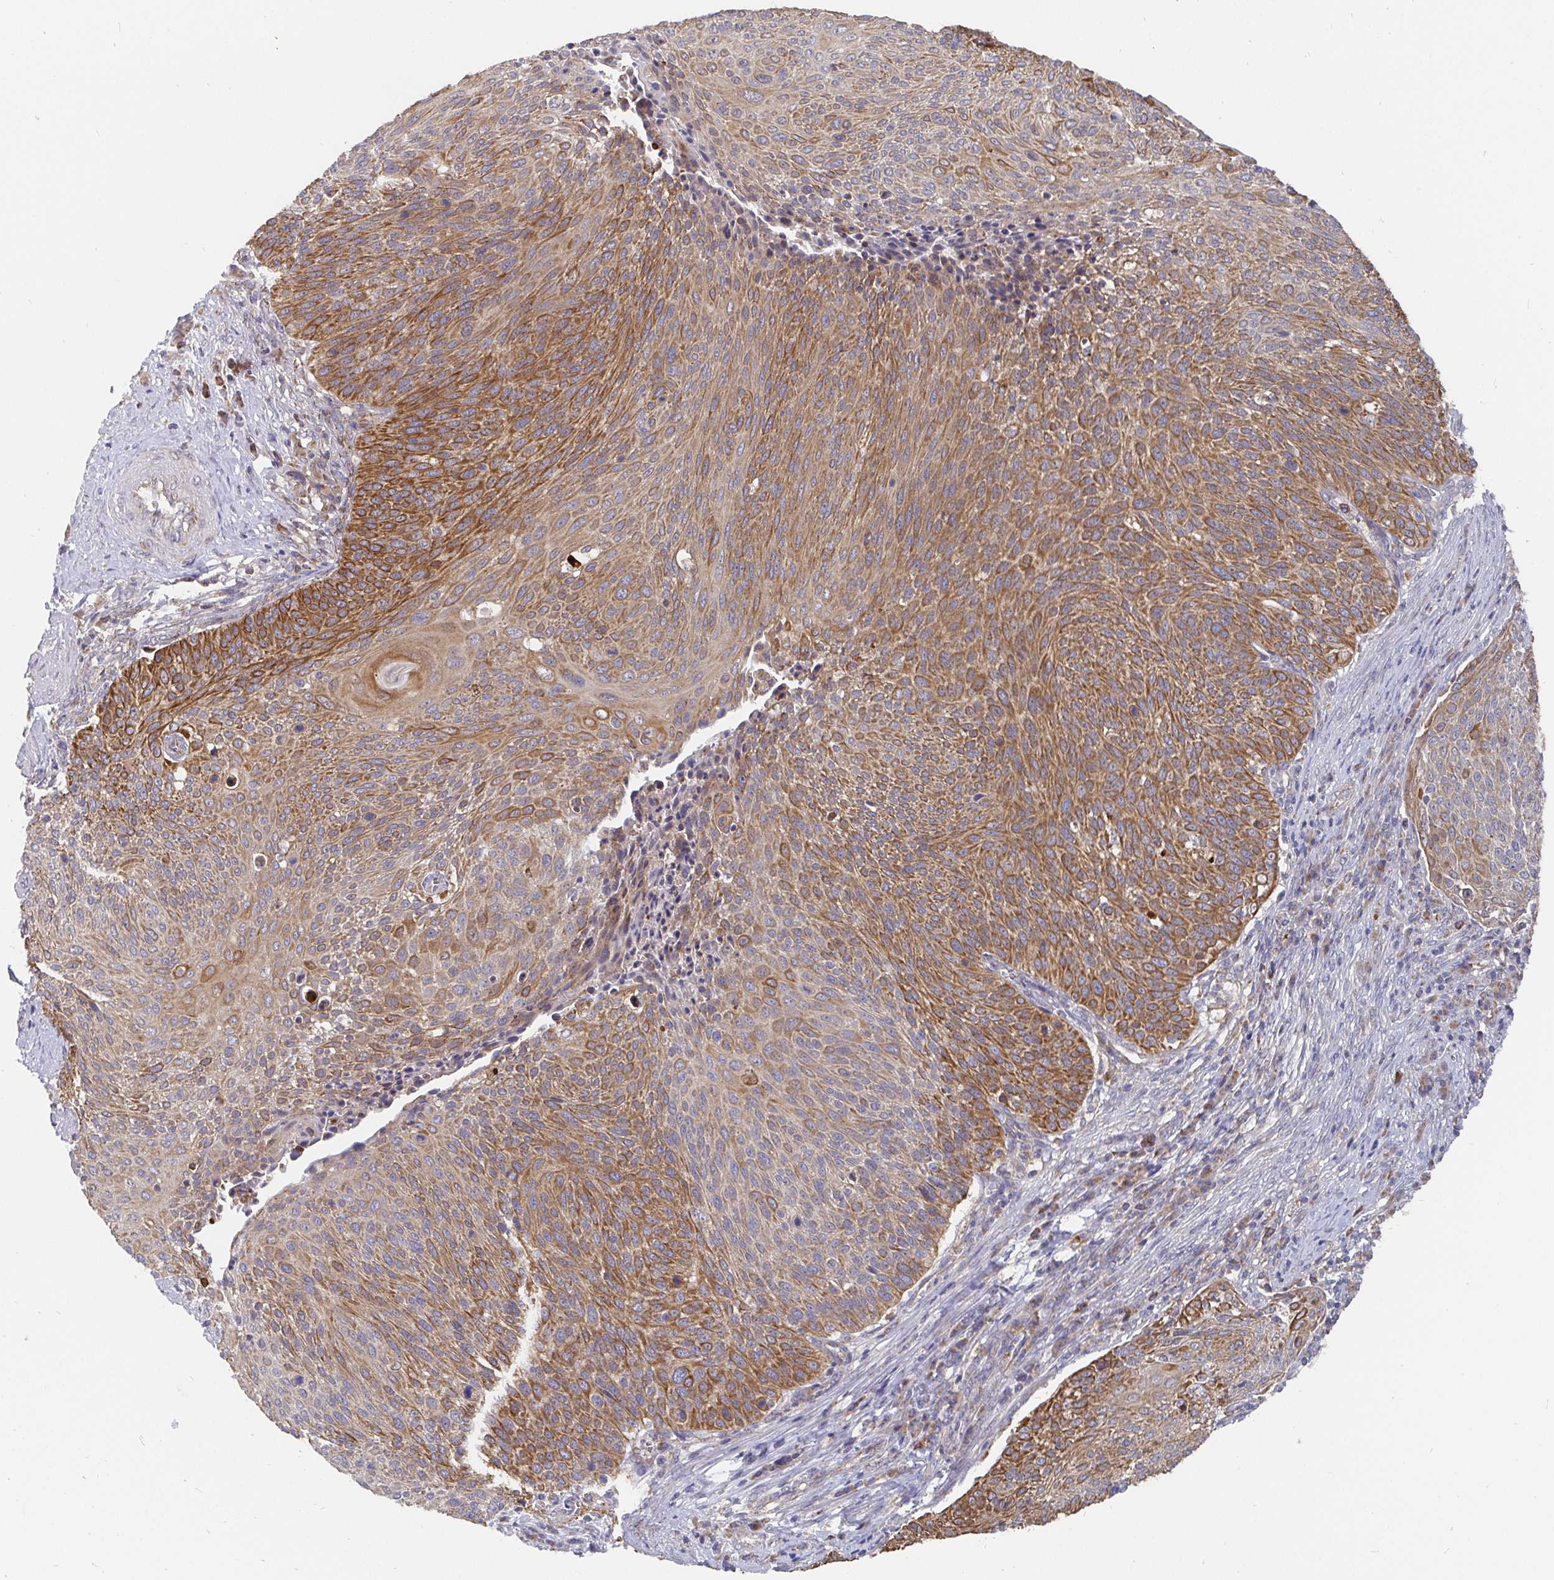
{"staining": {"intensity": "moderate", "quantity": ">75%", "location": "cytoplasmic/membranous"}, "tissue": "cervical cancer", "cell_type": "Tumor cells", "image_type": "cancer", "snomed": [{"axis": "morphology", "description": "Squamous cell carcinoma, NOS"}, {"axis": "topography", "description": "Cervix"}], "caption": "Moderate cytoplasmic/membranous expression for a protein is appreciated in about >75% of tumor cells of cervical cancer (squamous cell carcinoma) using immunohistochemistry.", "gene": "PDF", "patient": {"sex": "female", "age": 31}}